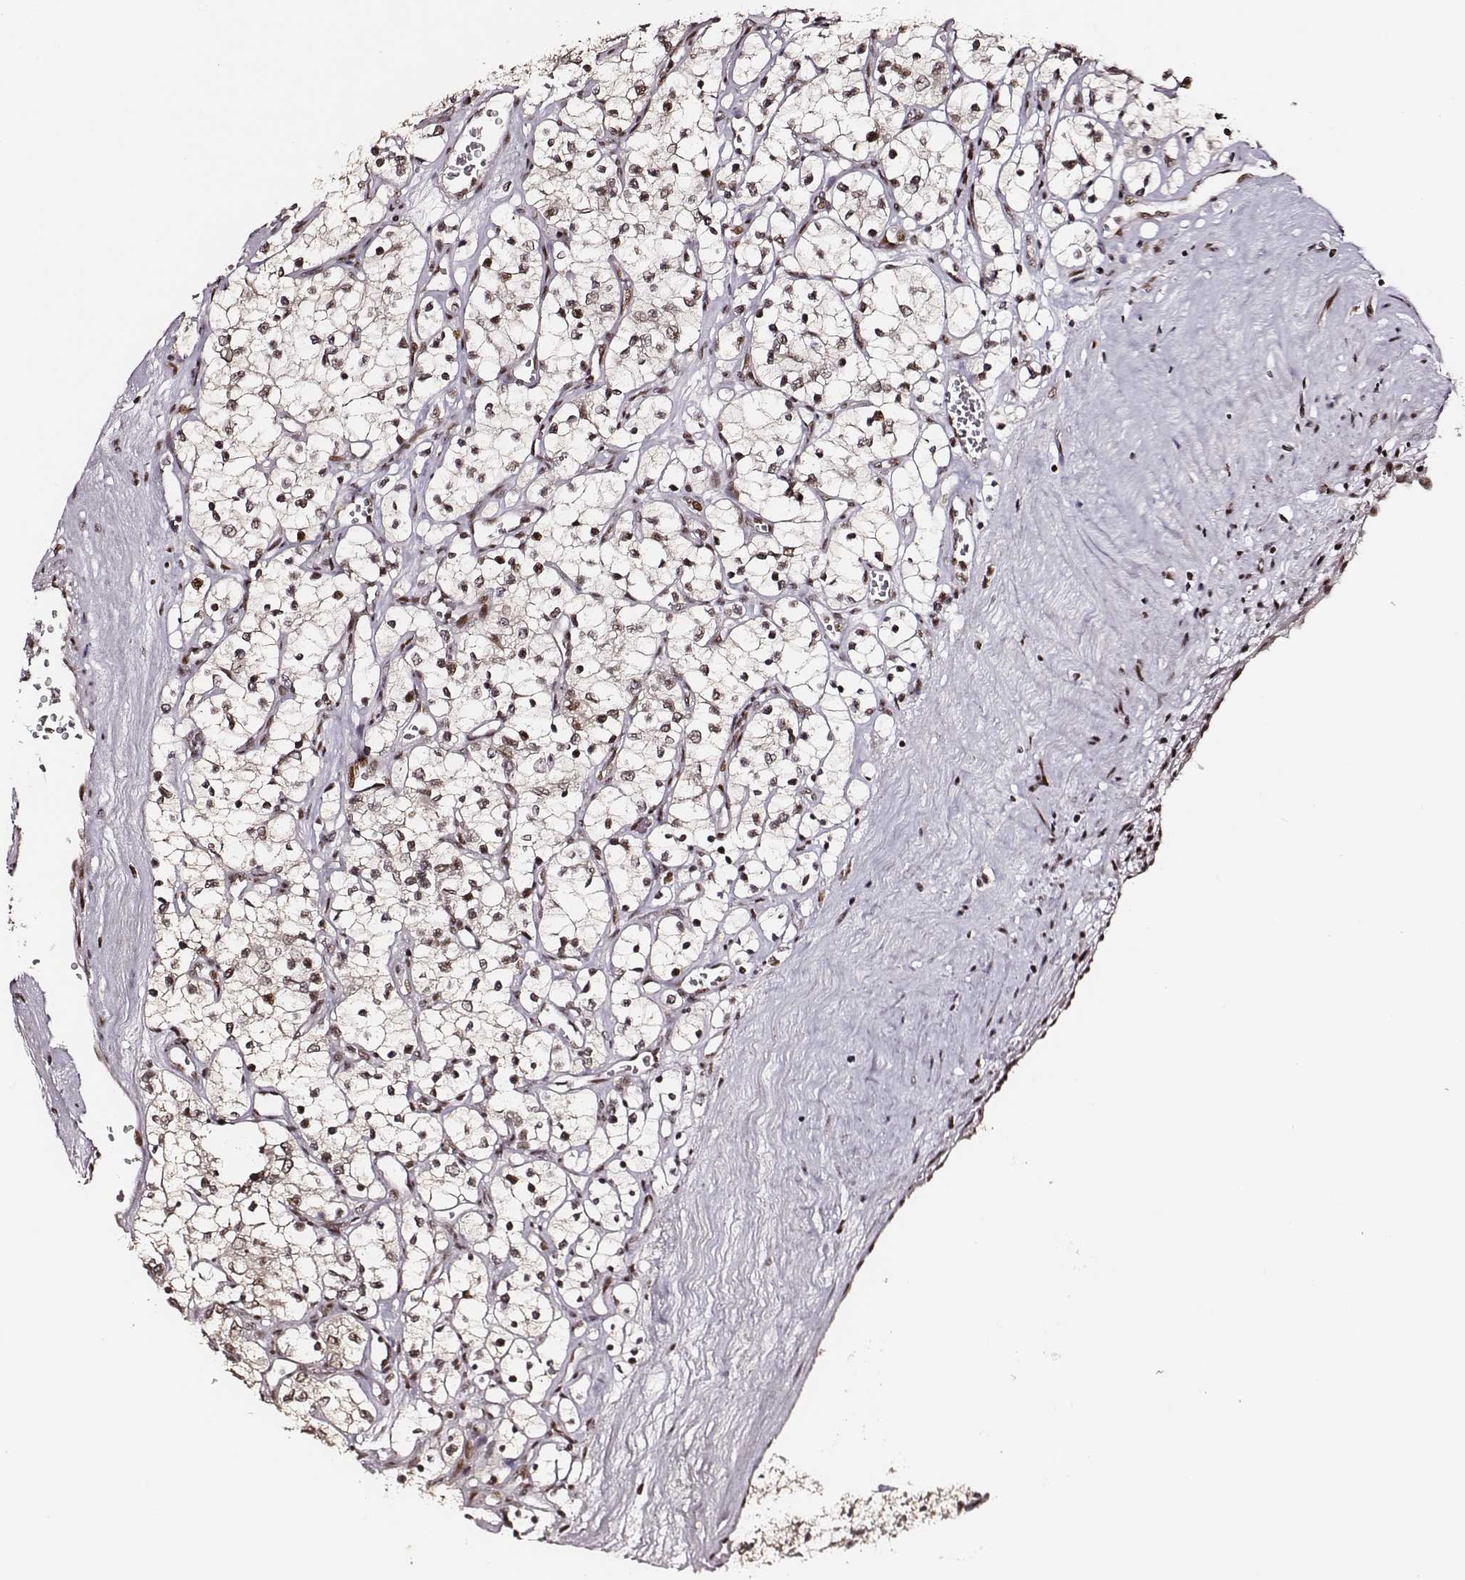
{"staining": {"intensity": "strong", "quantity": ">75%", "location": "nuclear"}, "tissue": "renal cancer", "cell_type": "Tumor cells", "image_type": "cancer", "snomed": [{"axis": "morphology", "description": "Adenocarcinoma, NOS"}, {"axis": "topography", "description": "Kidney"}], "caption": "A high-resolution image shows immunohistochemistry staining of adenocarcinoma (renal), which exhibits strong nuclear expression in approximately >75% of tumor cells.", "gene": "PPARA", "patient": {"sex": "female", "age": 69}}